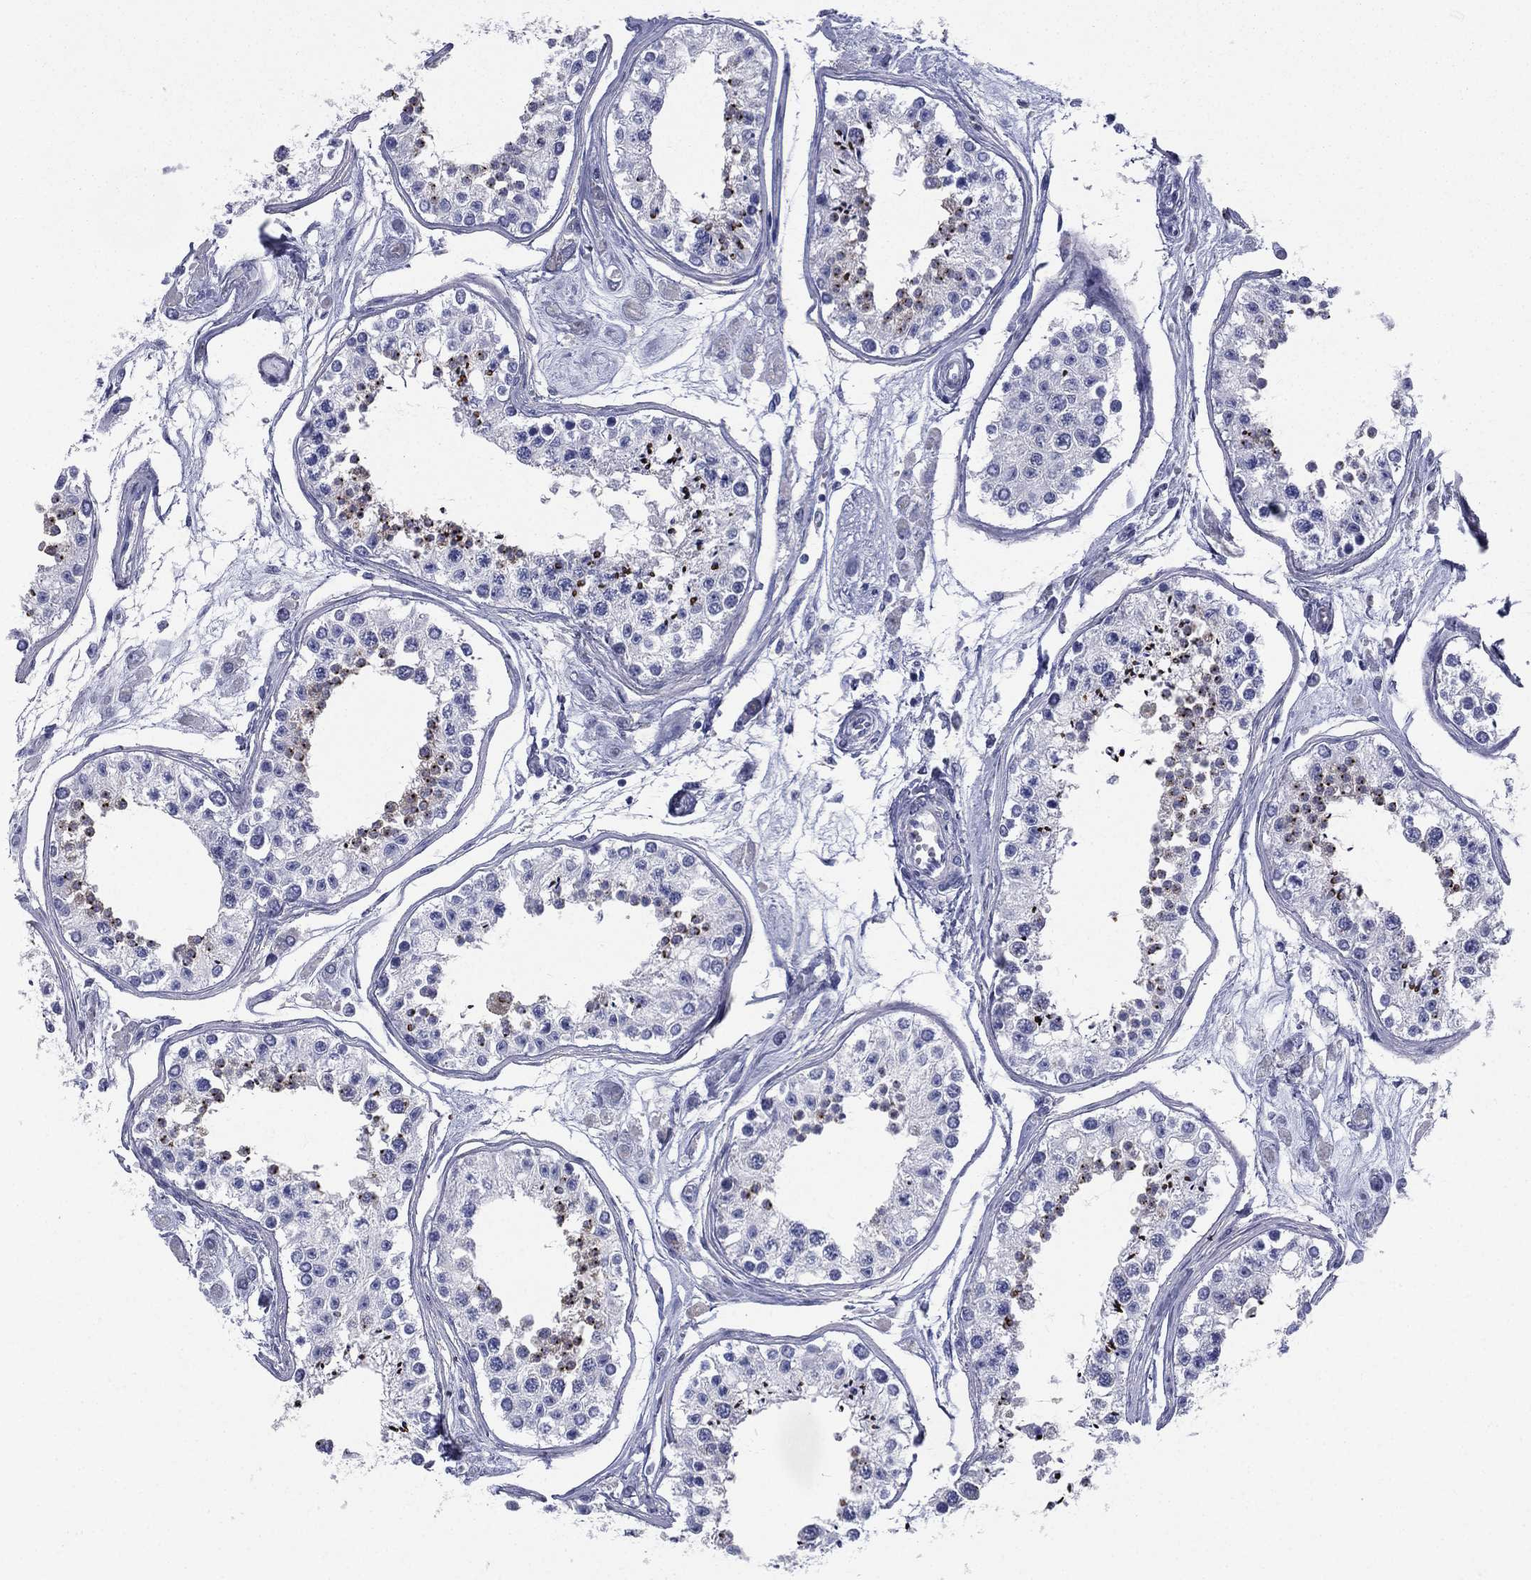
{"staining": {"intensity": "strong", "quantity": "<25%", "location": "nuclear"}, "tissue": "testis", "cell_type": "Cells in seminiferous ducts", "image_type": "normal", "snomed": [{"axis": "morphology", "description": "Normal tissue, NOS"}, {"axis": "topography", "description": "Testis"}], "caption": "Normal testis was stained to show a protein in brown. There is medium levels of strong nuclear staining in approximately <25% of cells in seminiferous ducts.", "gene": "FCER2", "patient": {"sex": "male", "age": 25}}